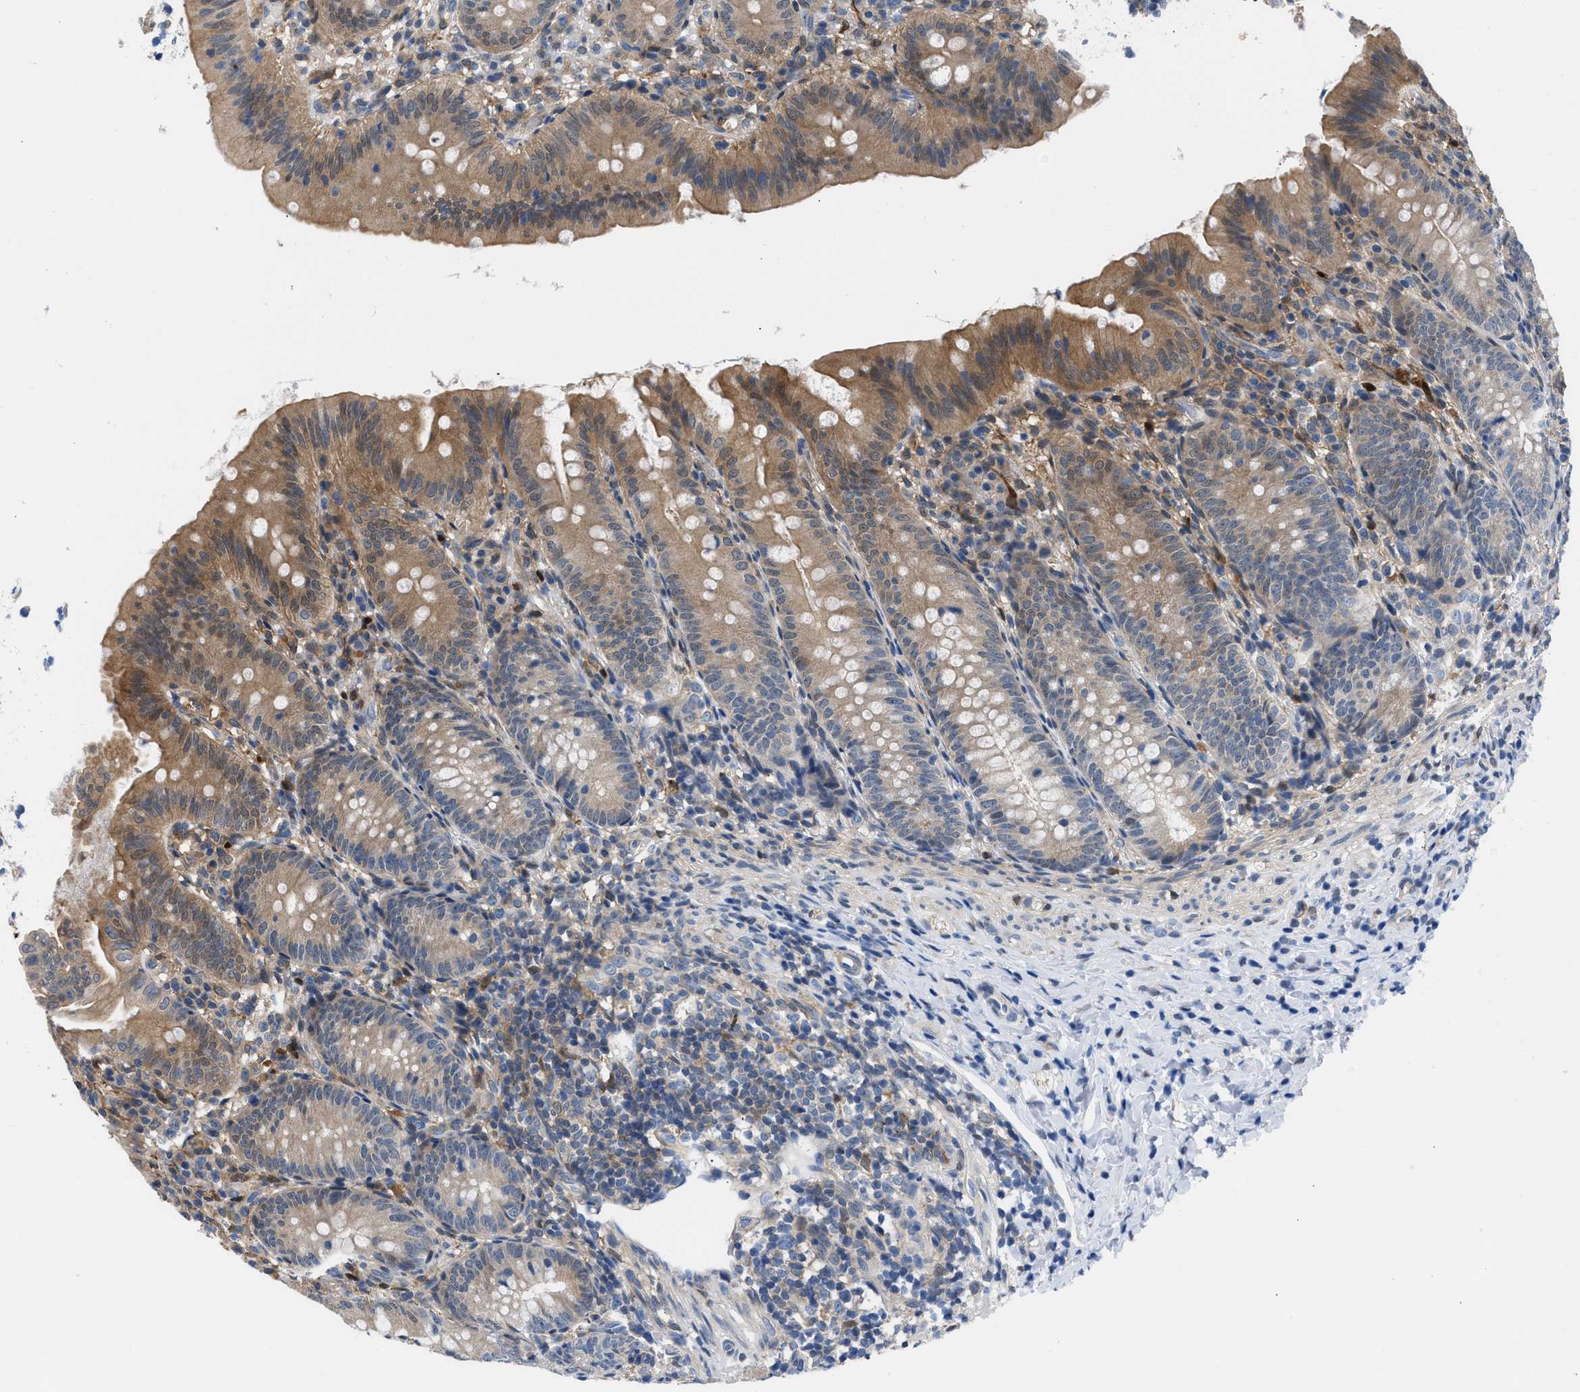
{"staining": {"intensity": "moderate", "quantity": ">75%", "location": "cytoplasmic/membranous,nuclear"}, "tissue": "appendix", "cell_type": "Glandular cells", "image_type": "normal", "snomed": [{"axis": "morphology", "description": "Normal tissue, NOS"}, {"axis": "topography", "description": "Appendix"}], "caption": "Immunohistochemistry (IHC) (DAB (3,3'-diaminobenzidine)) staining of benign human appendix exhibits moderate cytoplasmic/membranous,nuclear protein expression in approximately >75% of glandular cells. Immunohistochemistry stains the protein in brown and the nuclei are stained blue.", "gene": "CBR1", "patient": {"sex": "male", "age": 1}}